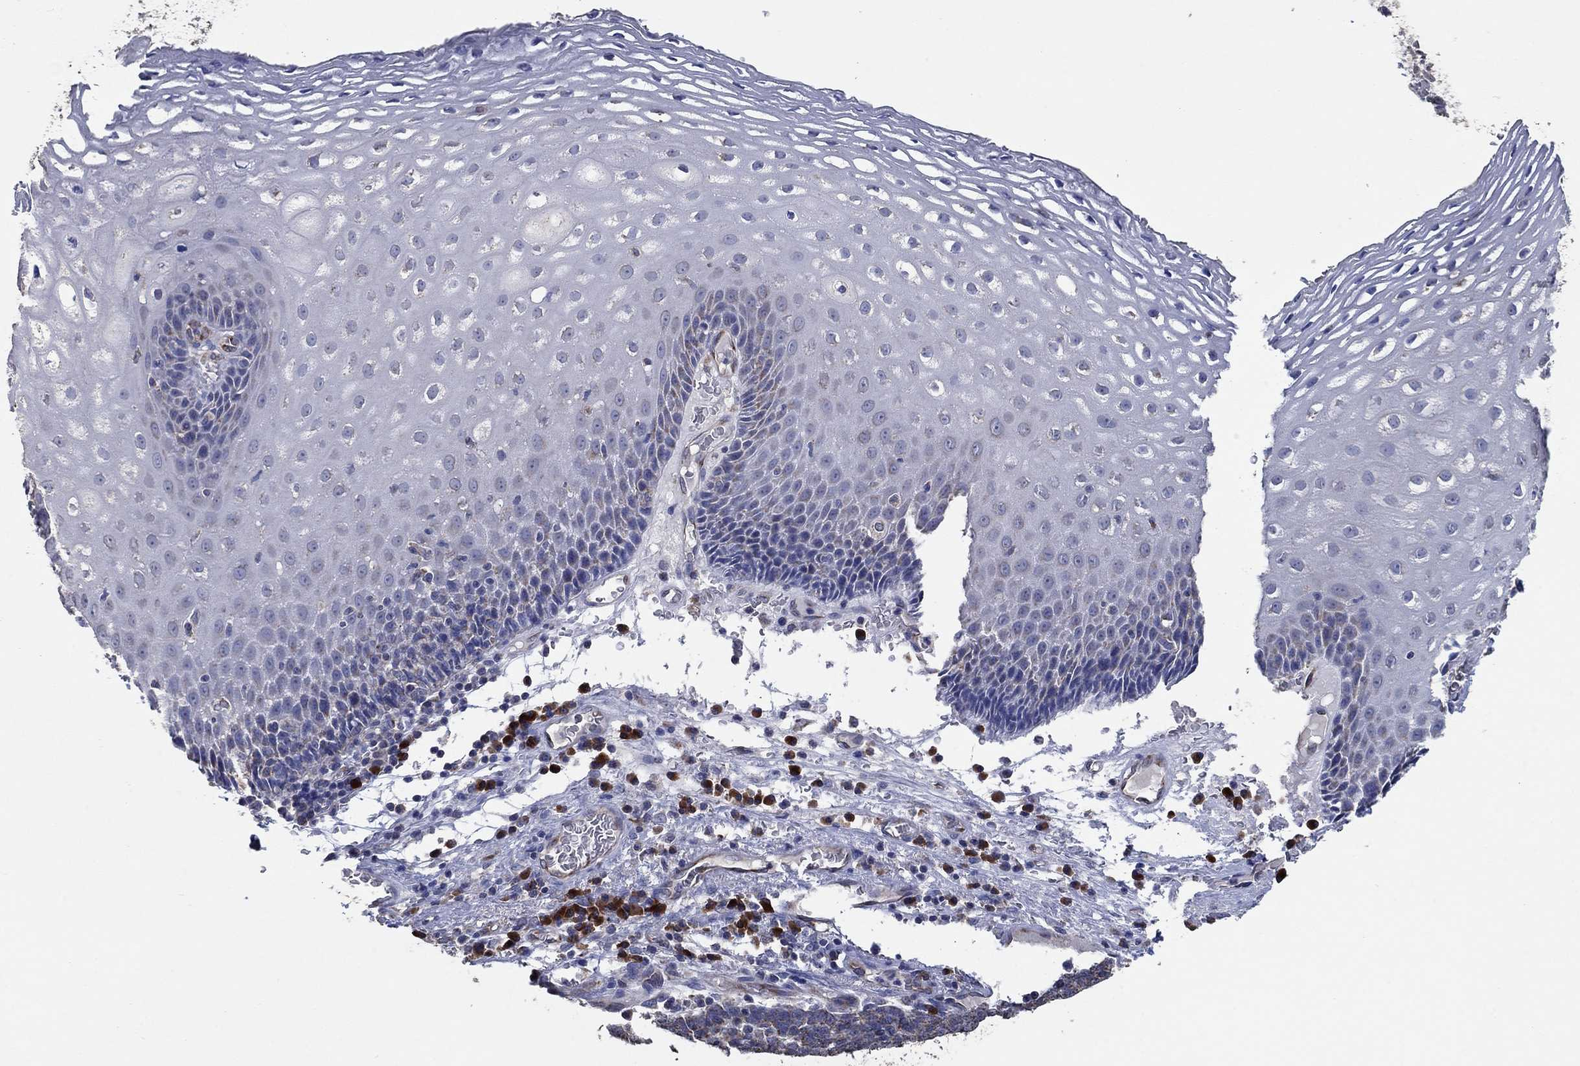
{"staining": {"intensity": "negative", "quantity": "none", "location": "none"}, "tissue": "esophagus", "cell_type": "Squamous epithelial cells", "image_type": "normal", "snomed": [{"axis": "morphology", "description": "Normal tissue, NOS"}, {"axis": "topography", "description": "Esophagus"}], "caption": "The immunohistochemistry photomicrograph has no significant staining in squamous epithelial cells of esophagus. (Brightfield microscopy of DAB (3,3'-diaminobenzidine) immunohistochemistry (IHC) at high magnification).", "gene": "HID1", "patient": {"sex": "male", "age": 76}}